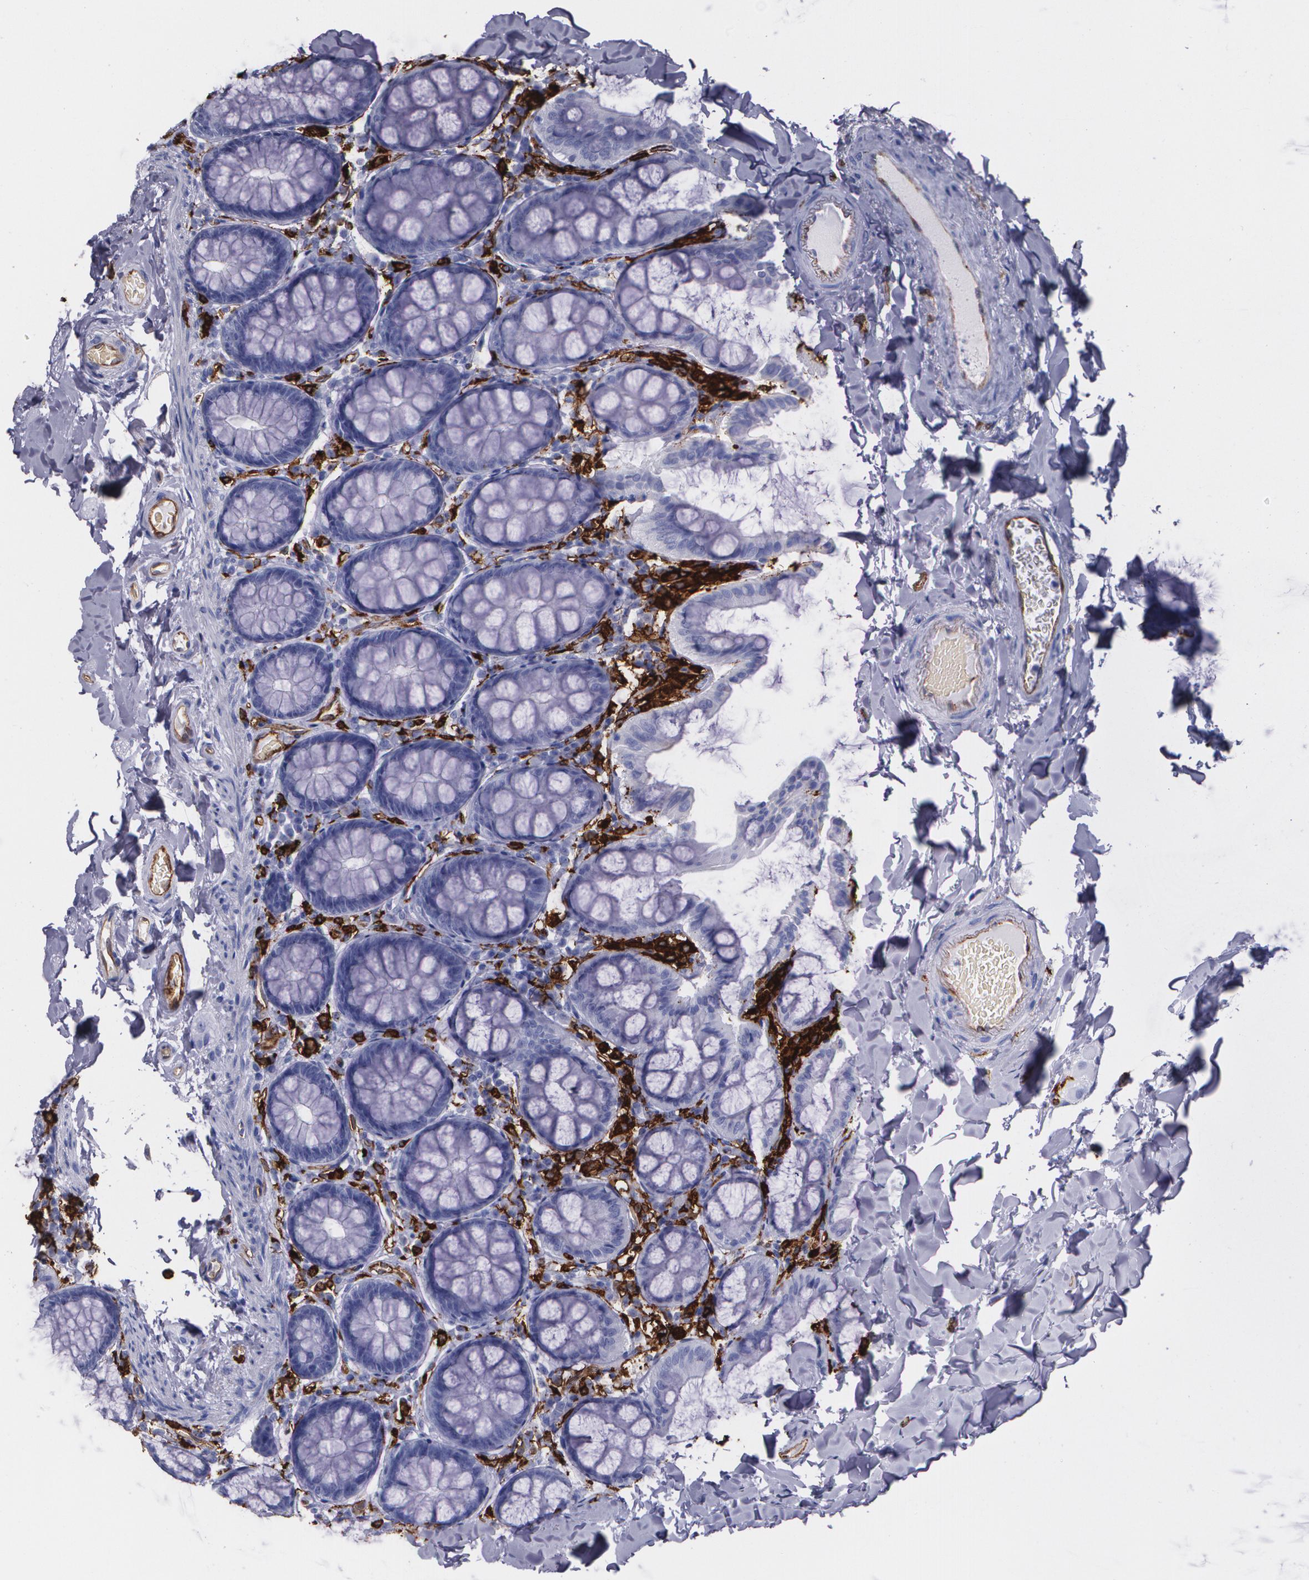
{"staining": {"intensity": "strong", "quantity": "<25%", "location": "cytoplasmic/membranous"}, "tissue": "colon", "cell_type": "Endothelial cells", "image_type": "normal", "snomed": [{"axis": "morphology", "description": "Normal tissue, NOS"}, {"axis": "topography", "description": "Colon"}], "caption": "High-magnification brightfield microscopy of benign colon stained with DAB (3,3'-diaminobenzidine) (brown) and counterstained with hematoxylin (blue). endothelial cells exhibit strong cytoplasmic/membranous positivity is appreciated in approximately<25% of cells. (Stains: DAB in brown, nuclei in blue, Microscopy: brightfield microscopy at high magnification).", "gene": "HLA", "patient": {"sex": "female", "age": 61}}